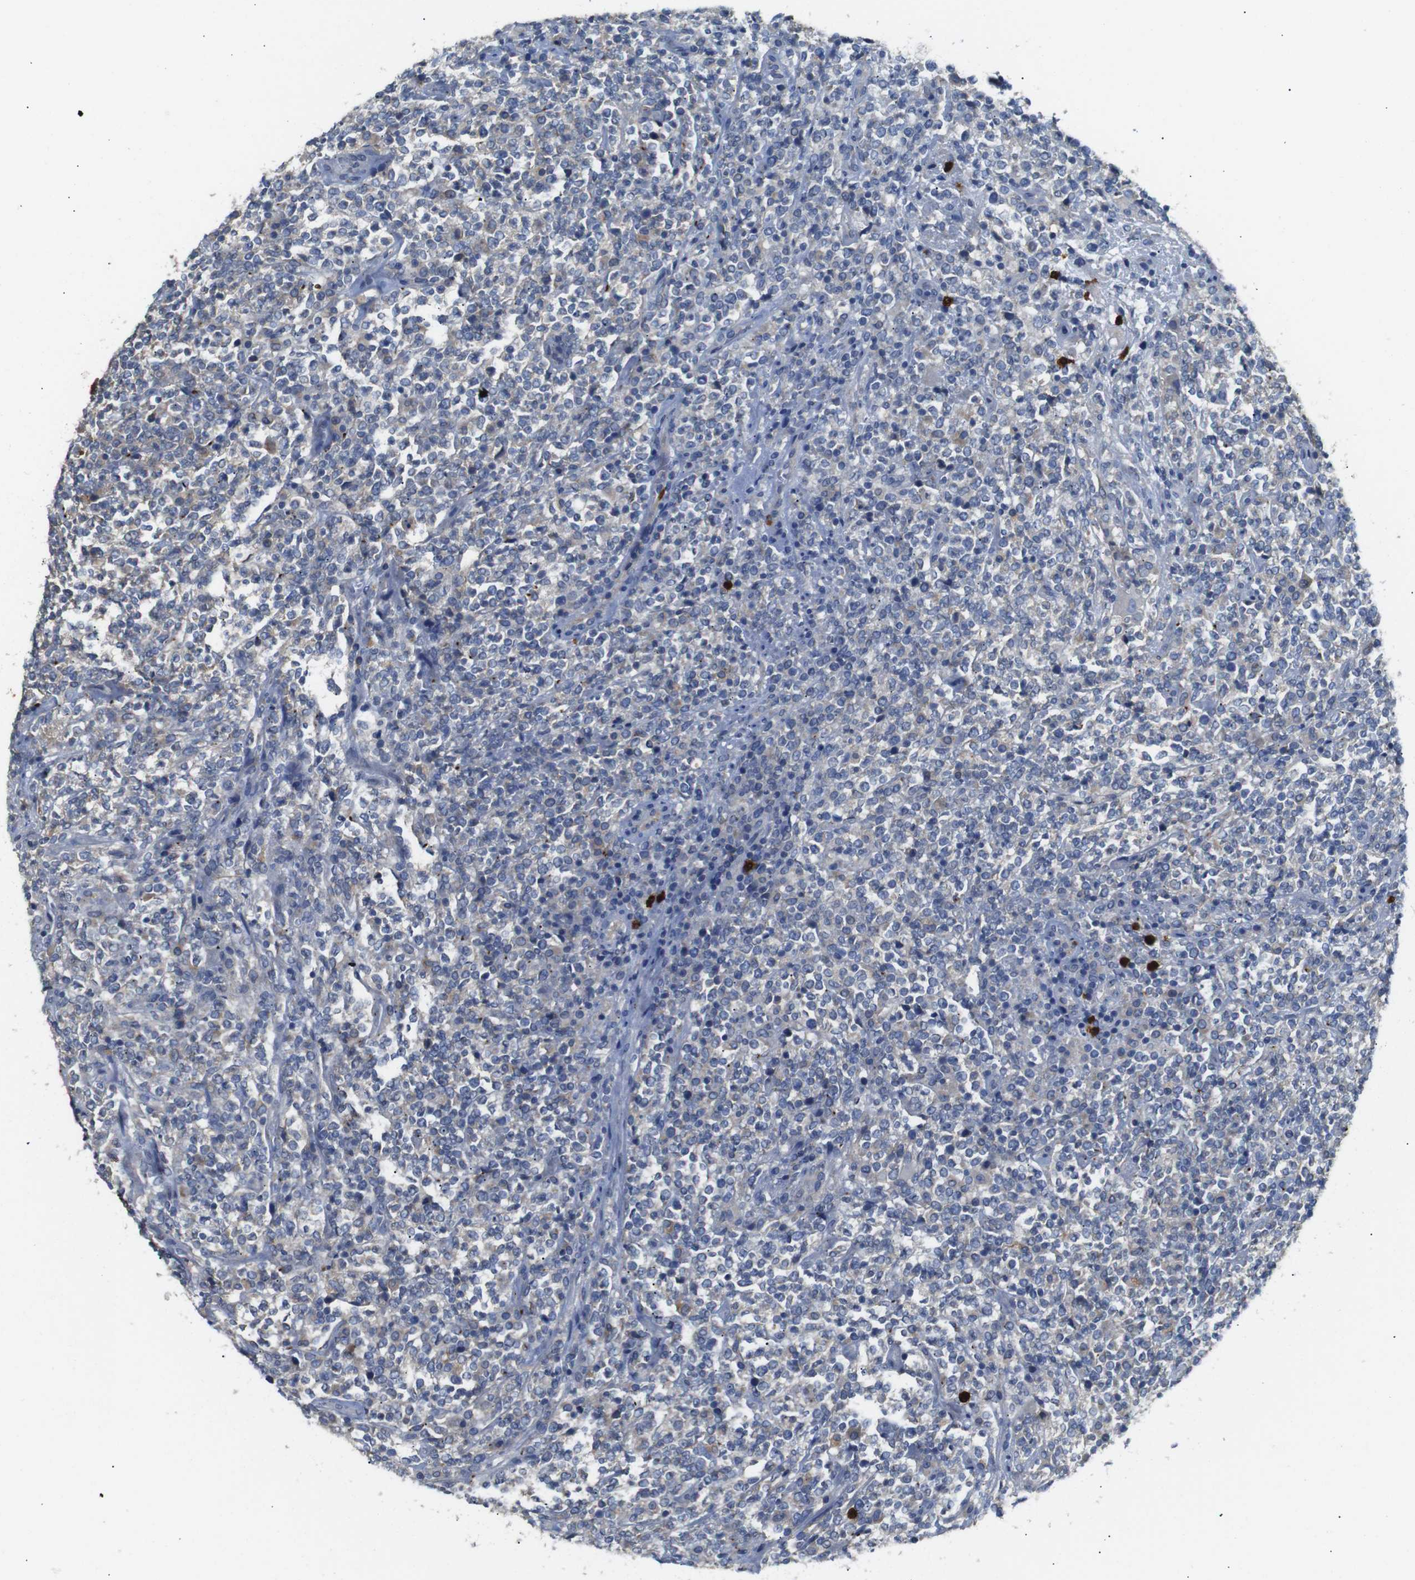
{"staining": {"intensity": "weak", "quantity": "<25%", "location": "cytoplasmic/membranous"}, "tissue": "lymphoma", "cell_type": "Tumor cells", "image_type": "cancer", "snomed": [{"axis": "morphology", "description": "Malignant lymphoma, non-Hodgkin's type, High grade"}, {"axis": "topography", "description": "Soft tissue"}], "caption": "IHC image of high-grade malignant lymphoma, non-Hodgkin's type stained for a protein (brown), which reveals no positivity in tumor cells. (DAB immunohistochemistry visualized using brightfield microscopy, high magnification).", "gene": "ALOX15", "patient": {"sex": "male", "age": 18}}